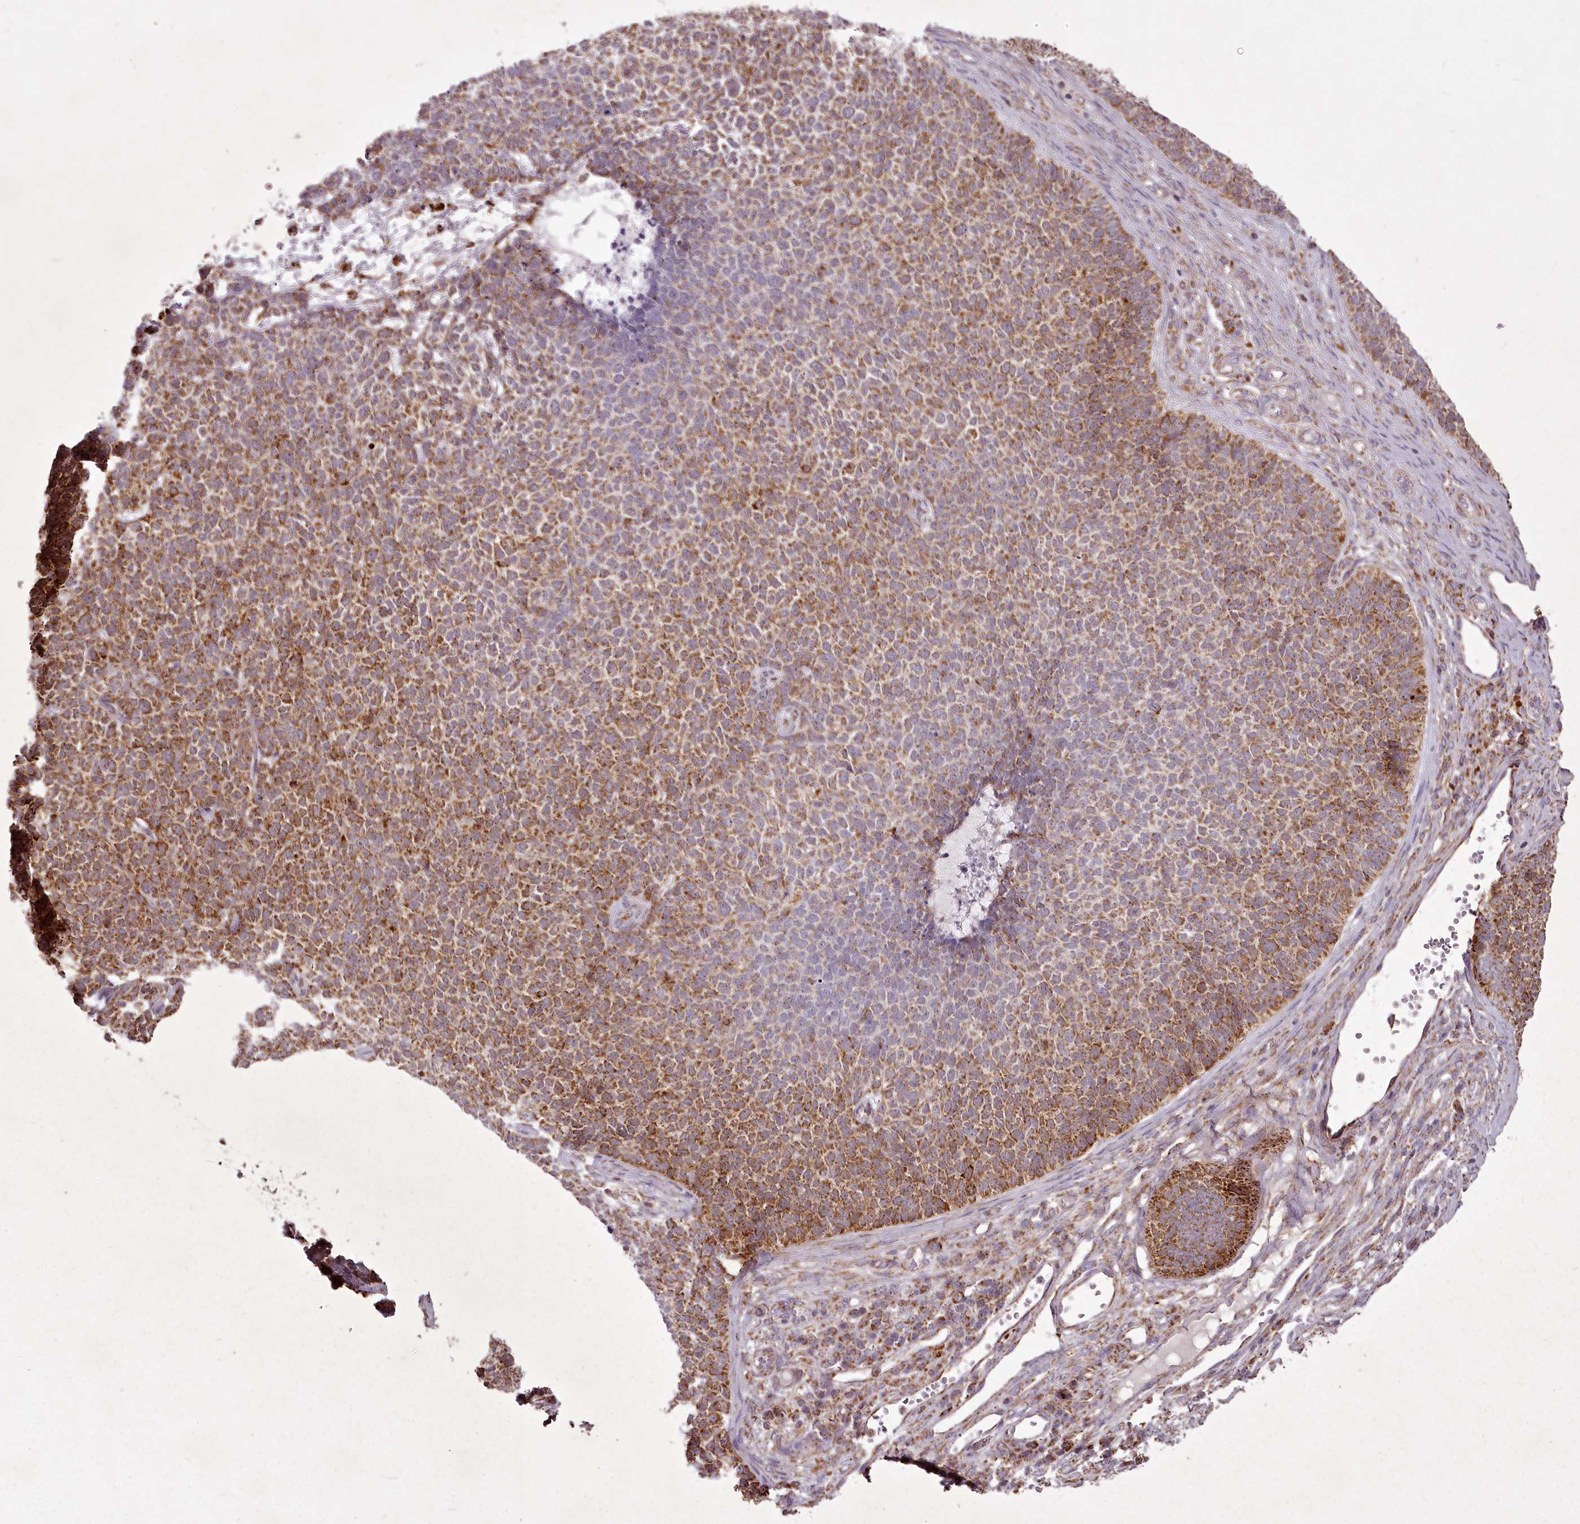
{"staining": {"intensity": "moderate", "quantity": ">75%", "location": "cytoplasmic/membranous"}, "tissue": "skin cancer", "cell_type": "Tumor cells", "image_type": "cancer", "snomed": [{"axis": "morphology", "description": "Basal cell carcinoma"}, {"axis": "topography", "description": "Skin"}], "caption": "A brown stain highlights moderate cytoplasmic/membranous staining of a protein in skin cancer (basal cell carcinoma) tumor cells.", "gene": "CHCHD2", "patient": {"sex": "female", "age": 84}}